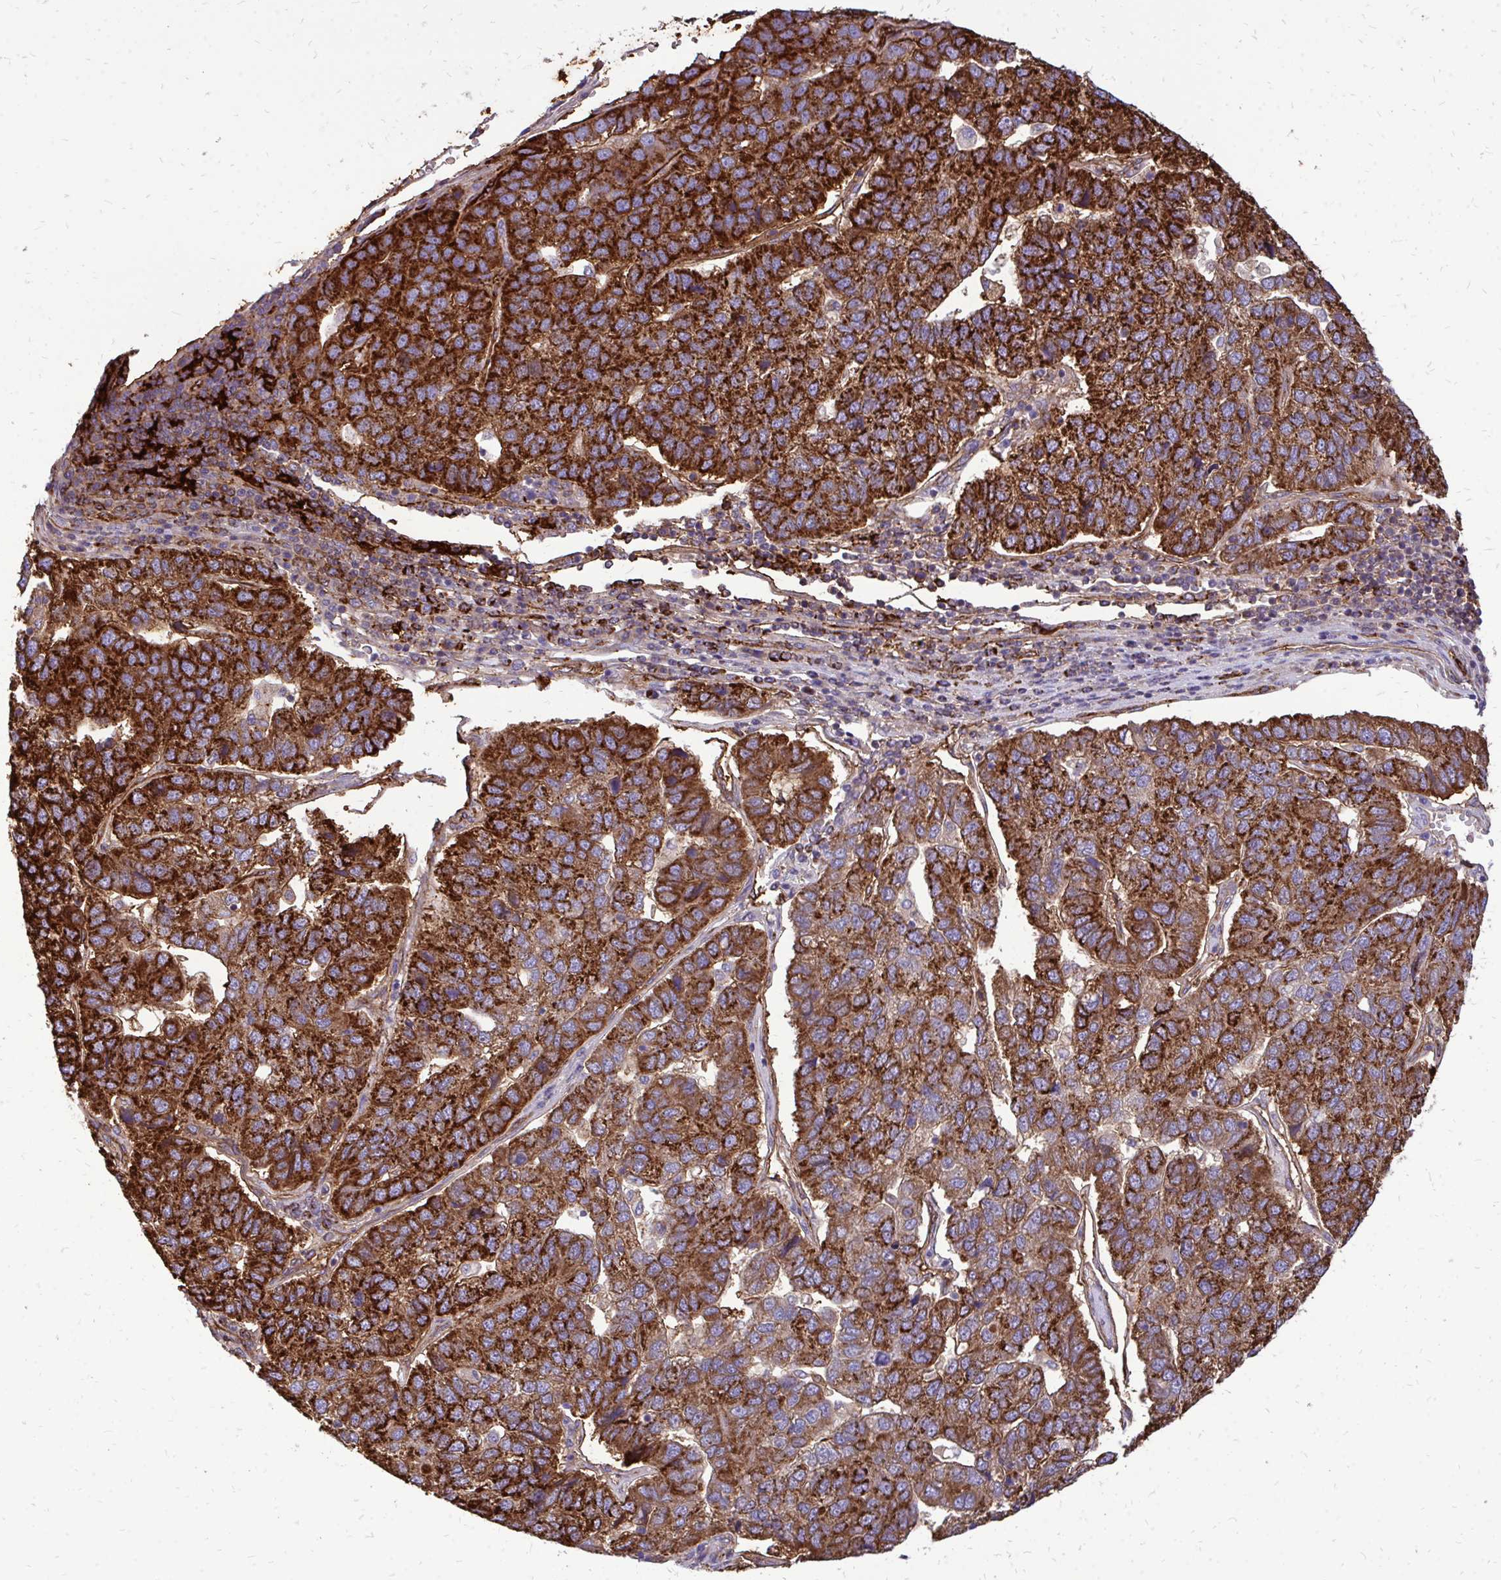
{"staining": {"intensity": "strong", "quantity": ">75%", "location": "cytoplasmic/membranous"}, "tissue": "pancreatic cancer", "cell_type": "Tumor cells", "image_type": "cancer", "snomed": [{"axis": "morphology", "description": "Adenocarcinoma, NOS"}, {"axis": "topography", "description": "Pancreas"}], "caption": "Pancreatic adenocarcinoma tissue displays strong cytoplasmic/membranous expression in about >75% of tumor cells, visualized by immunohistochemistry.", "gene": "MARCKSL1", "patient": {"sex": "female", "age": 61}}